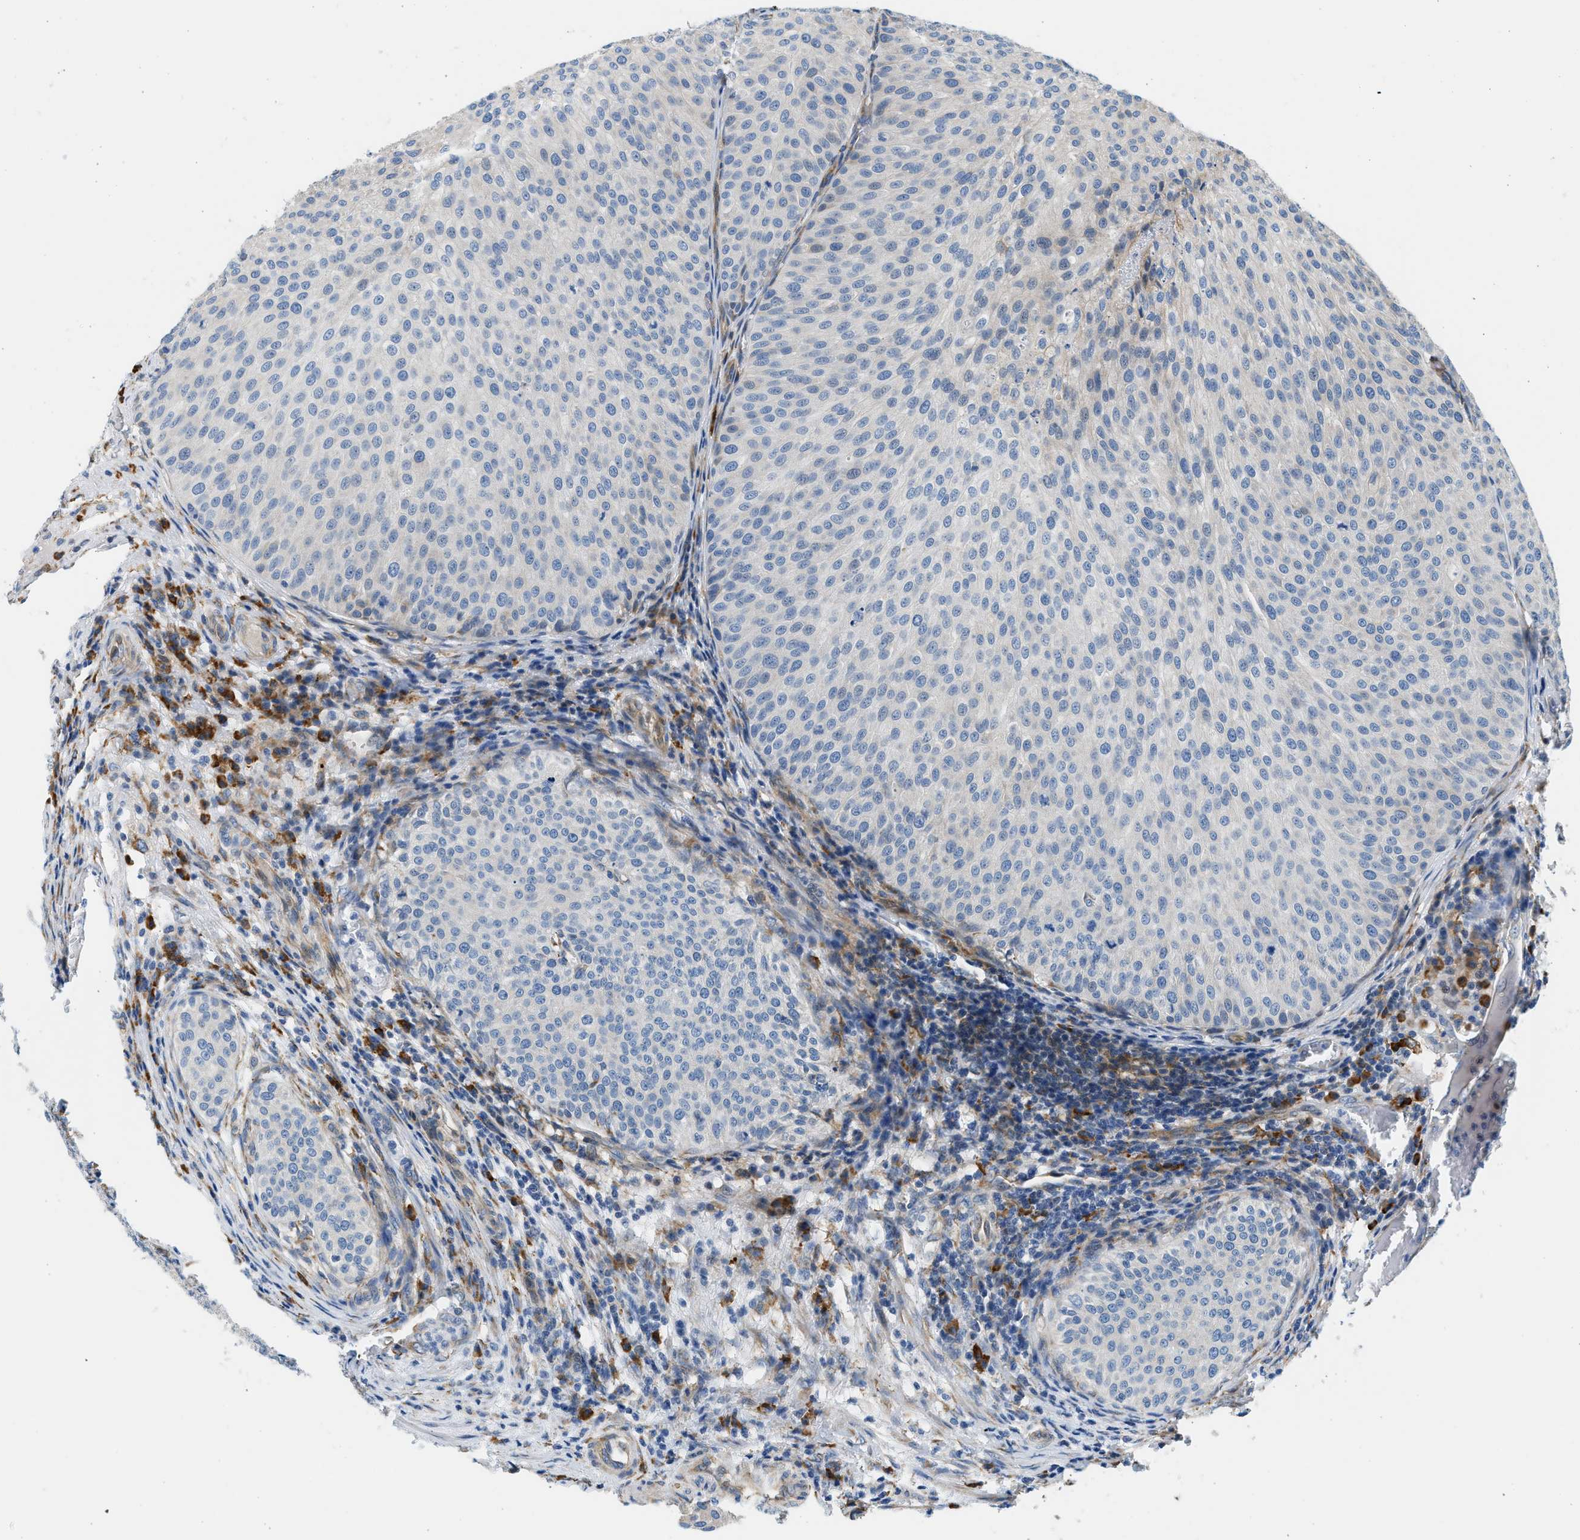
{"staining": {"intensity": "negative", "quantity": "none", "location": "none"}, "tissue": "urothelial cancer", "cell_type": "Tumor cells", "image_type": "cancer", "snomed": [{"axis": "morphology", "description": "Urothelial carcinoma, Low grade"}, {"axis": "topography", "description": "Smooth muscle"}, {"axis": "topography", "description": "Urinary bladder"}], "caption": "An image of urothelial cancer stained for a protein demonstrates no brown staining in tumor cells.", "gene": "CNTN6", "patient": {"sex": "male", "age": 60}}